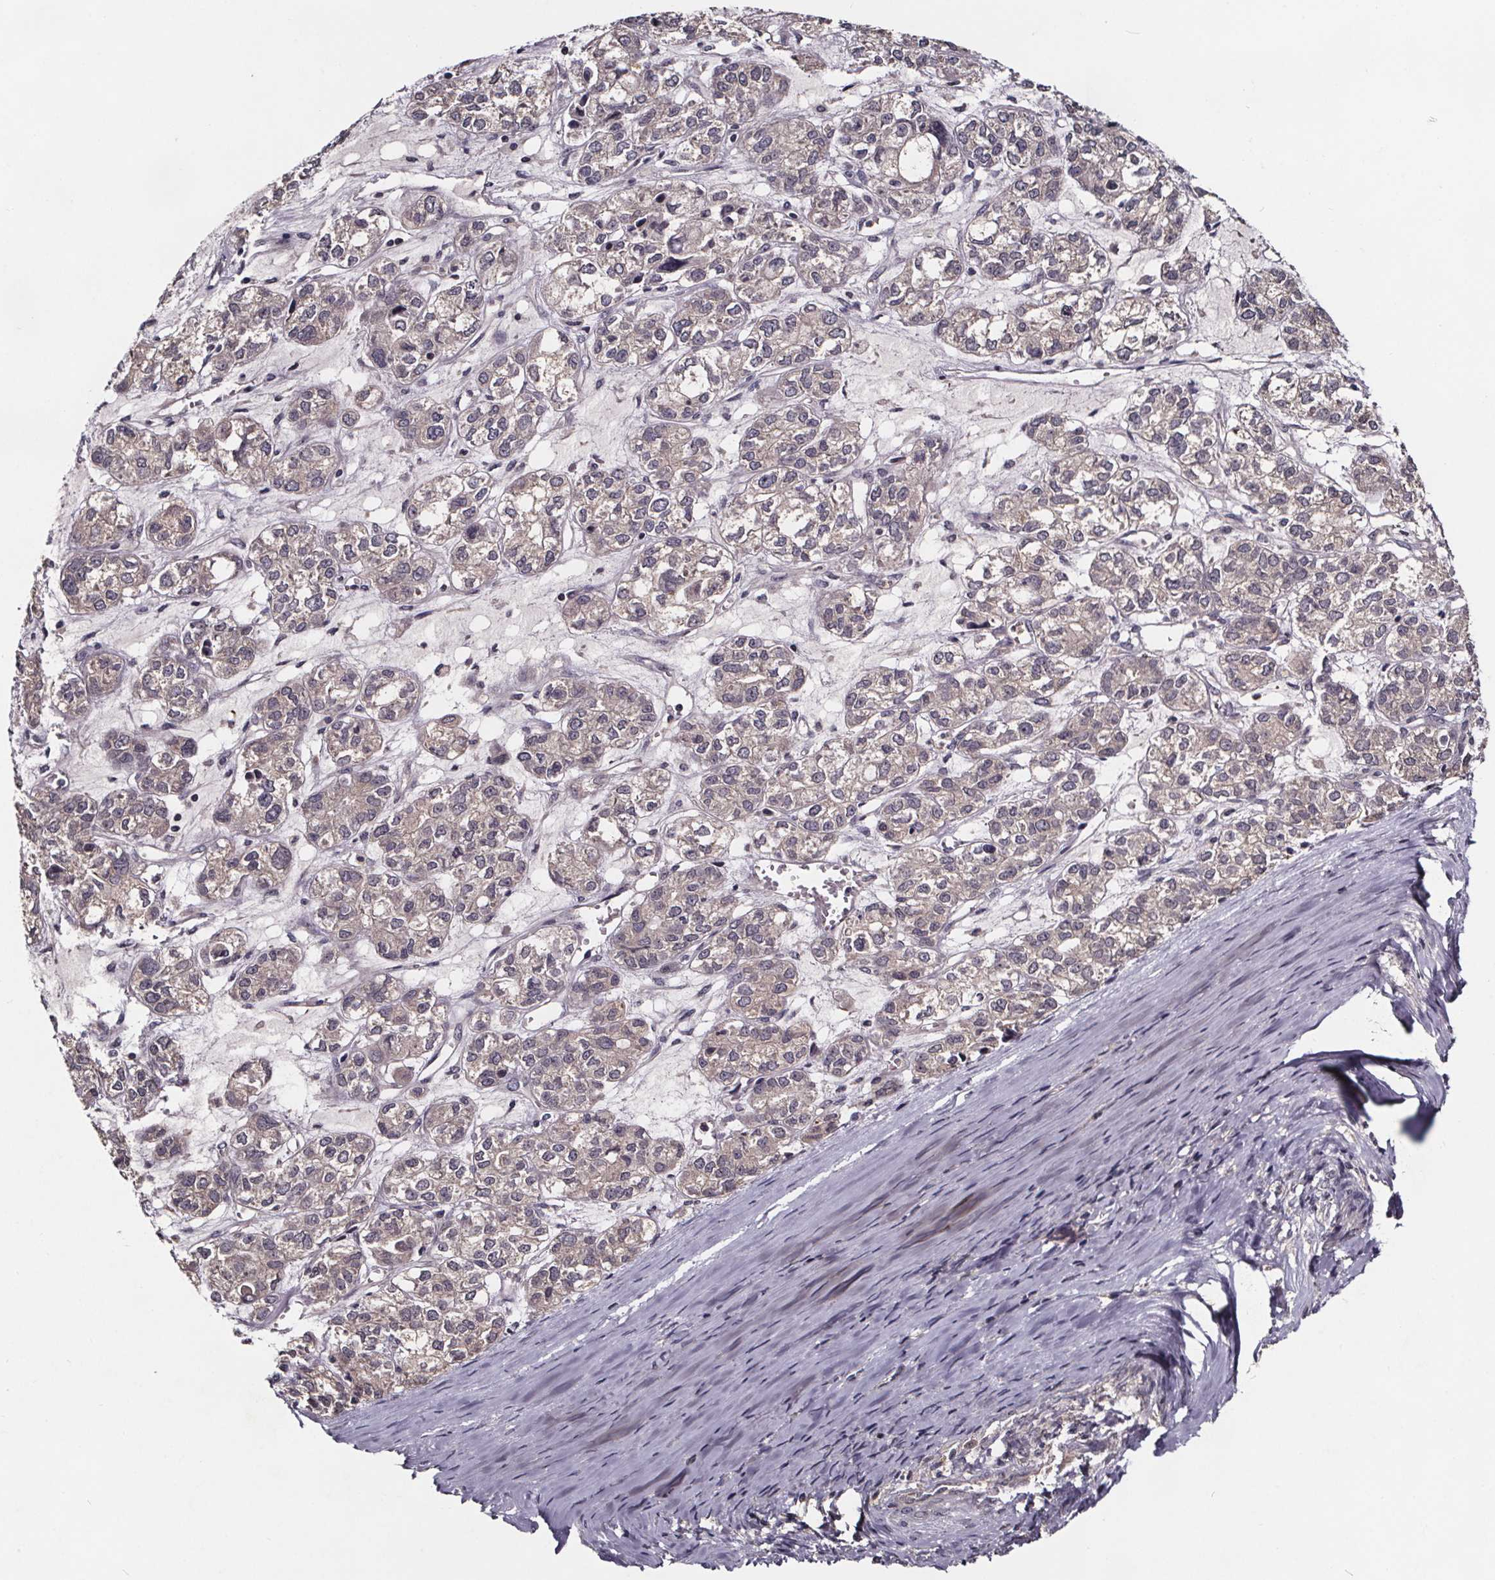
{"staining": {"intensity": "weak", "quantity": "<25%", "location": "cytoplasmic/membranous"}, "tissue": "ovarian cancer", "cell_type": "Tumor cells", "image_type": "cancer", "snomed": [{"axis": "morphology", "description": "Carcinoma, endometroid"}, {"axis": "topography", "description": "Ovary"}], "caption": "A micrograph of human ovarian cancer (endometroid carcinoma) is negative for staining in tumor cells.", "gene": "SMIM1", "patient": {"sex": "female", "age": 64}}